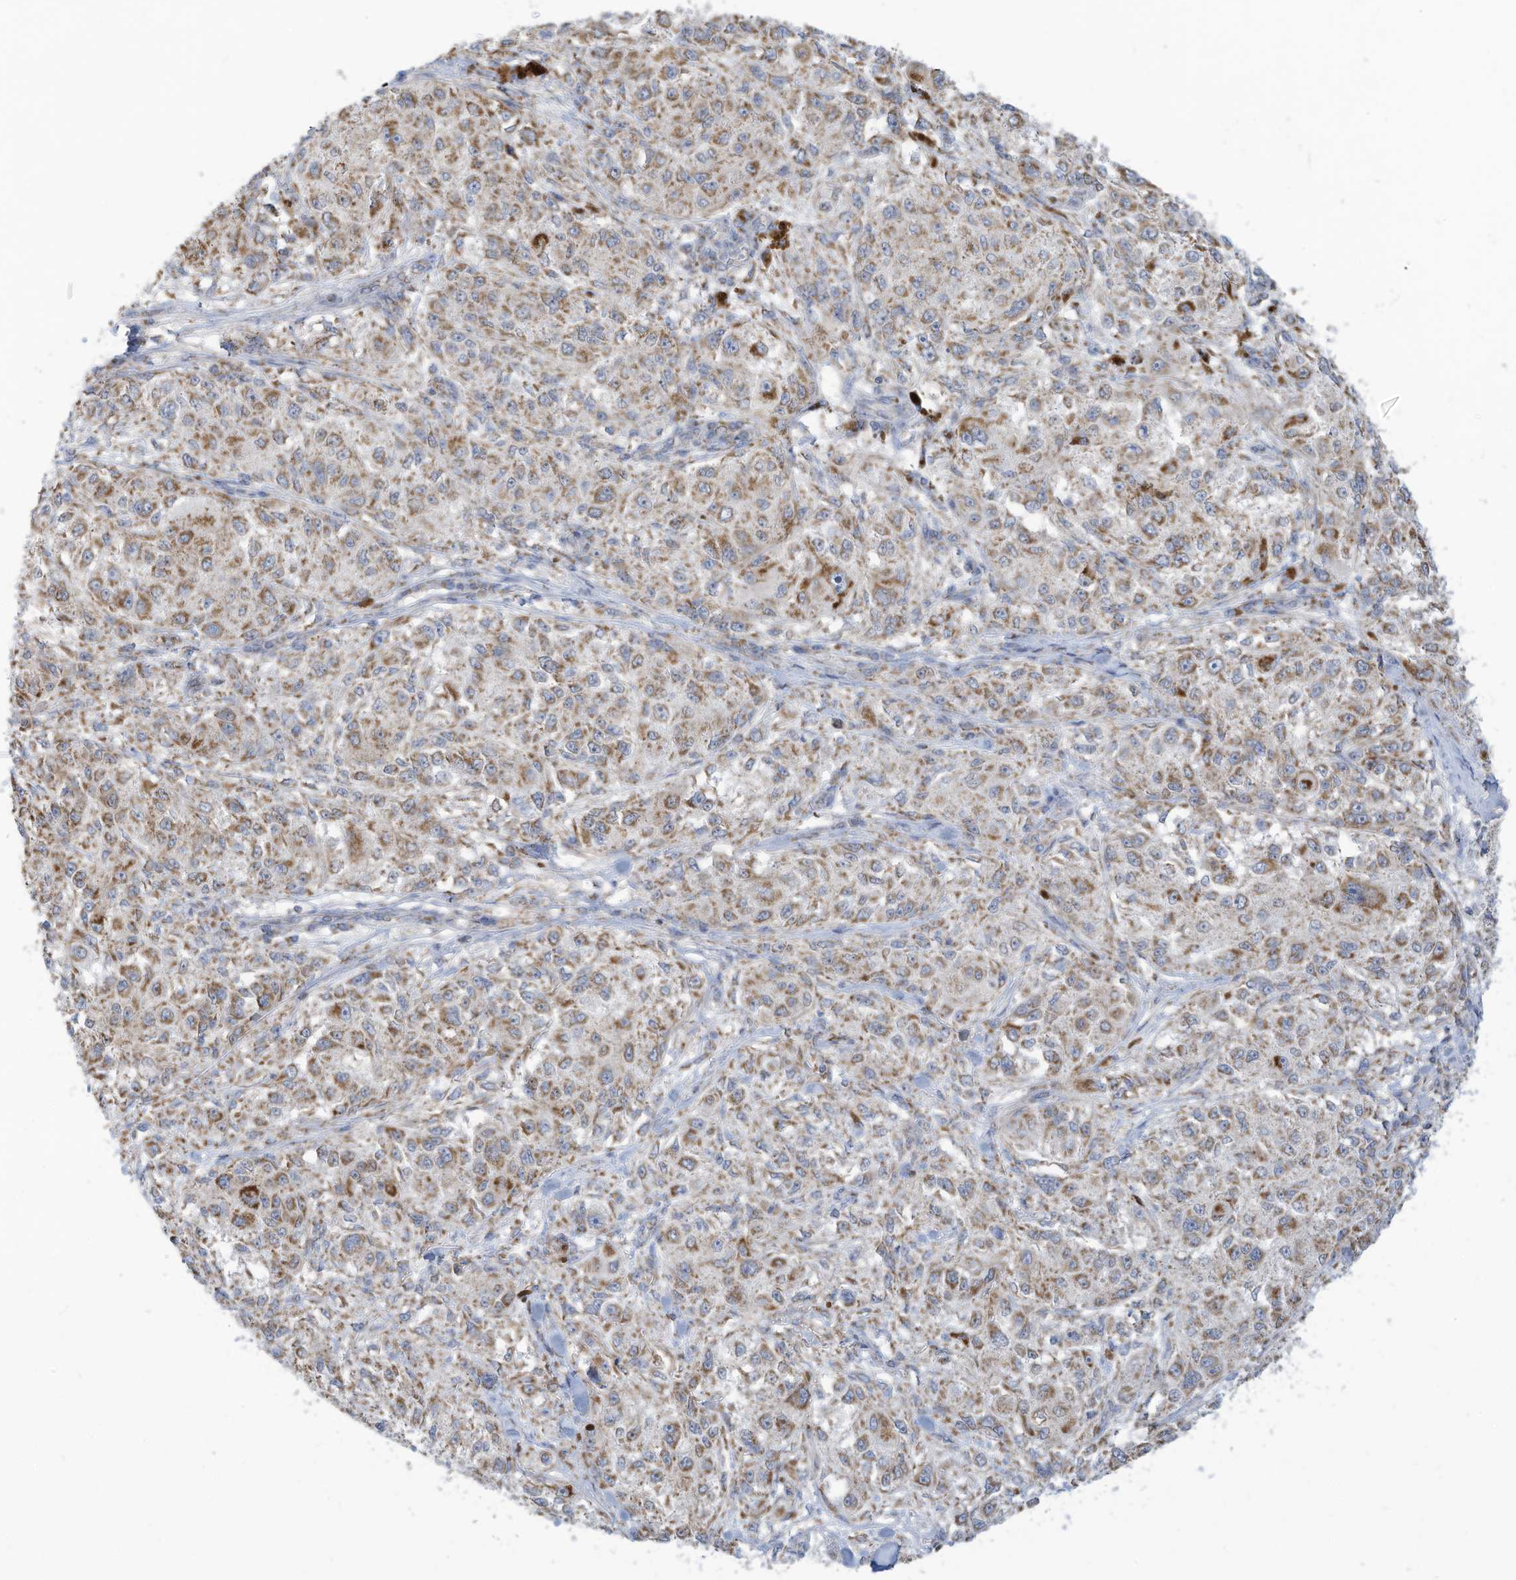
{"staining": {"intensity": "moderate", "quantity": "25%-75%", "location": "cytoplasmic/membranous"}, "tissue": "melanoma", "cell_type": "Tumor cells", "image_type": "cancer", "snomed": [{"axis": "morphology", "description": "Necrosis, NOS"}, {"axis": "morphology", "description": "Malignant melanoma, NOS"}, {"axis": "topography", "description": "Skin"}], "caption": "DAB (3,3'-diaminobenzidine) immunohistochemical staining of human malignant melanoma exhibits moderate cytoplasmic/membranous protein staining in approximately 25%-75% of tumor cells.", "gene": "NLN", "patient": {"sex": "female", "age": 87}}